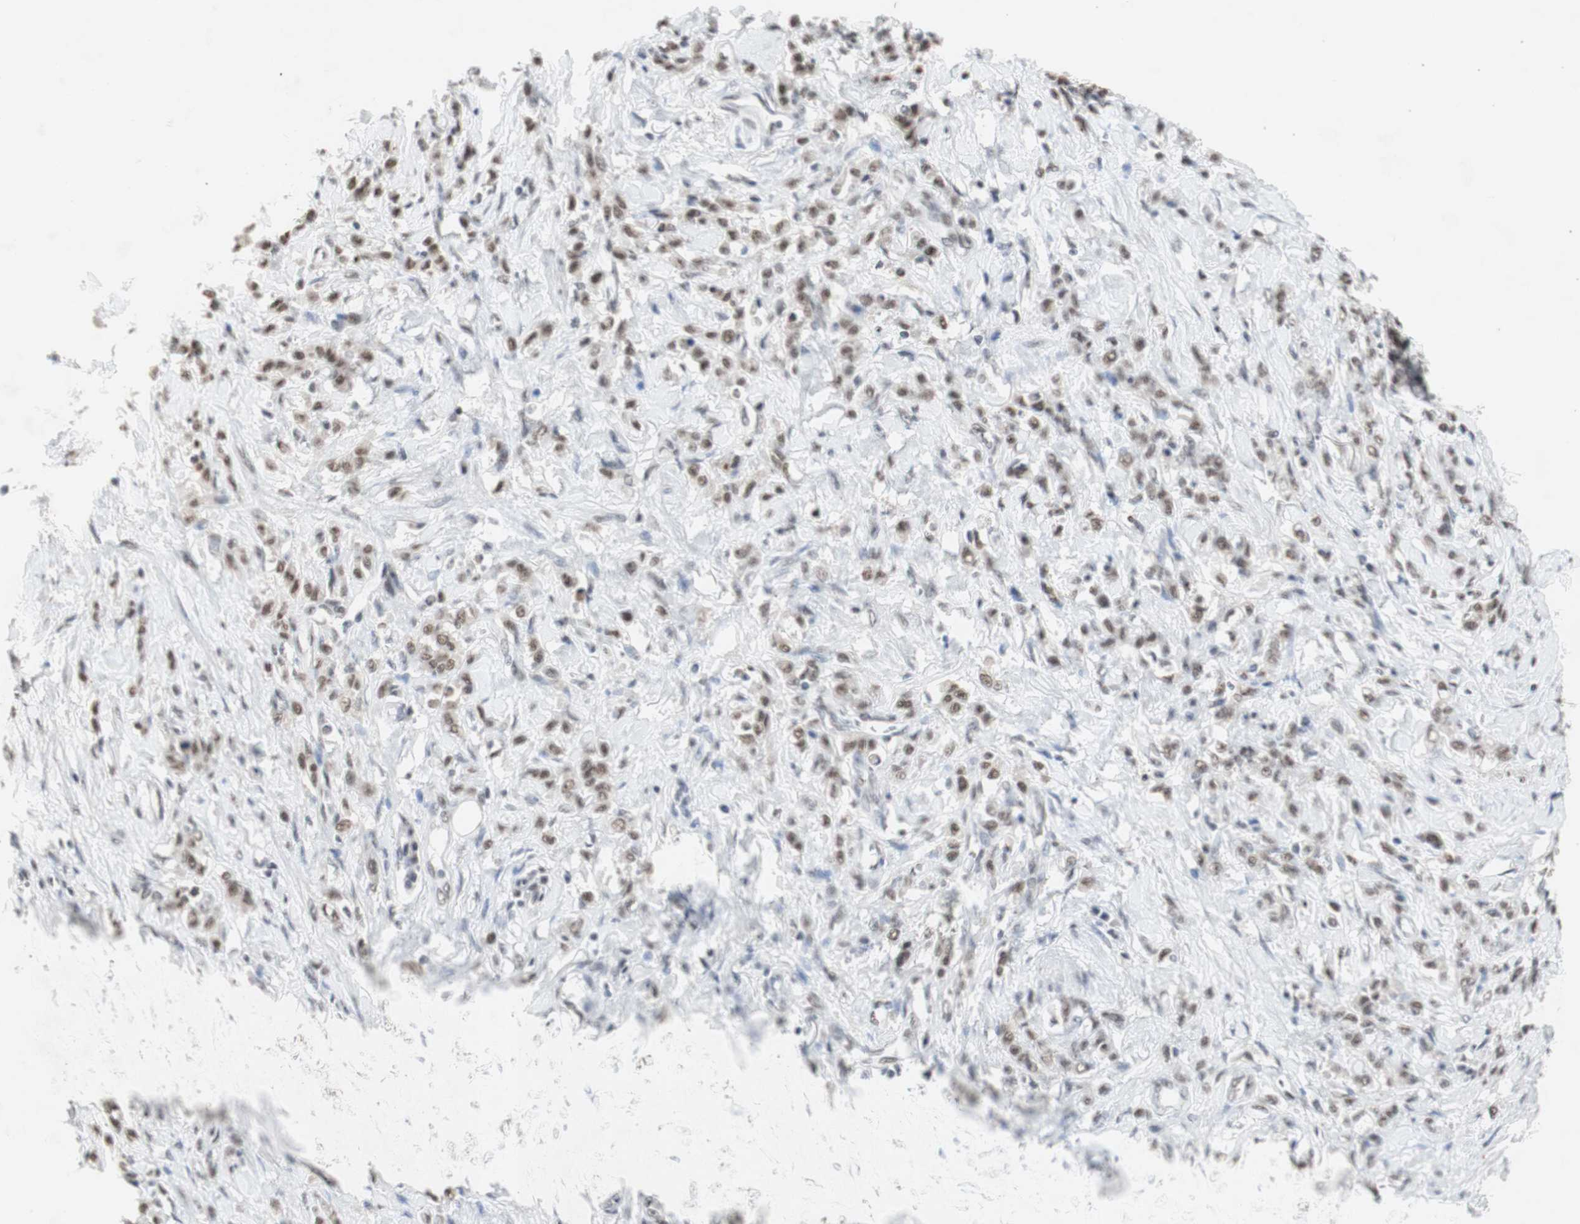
{"staining": {"intensity": "moderate", "quantity": ">75%", "location": "nuclear"}, "tissue": "stomach cancer", "cell_type": "Tumor cells", "image_type": "cancer", "snomed": [{"axis": "morphology", "description": "Adenocarcinoma, NOS"}, {"axis": "topography", "description": "Stomach"}], "caption": "Brown immunohistochemical staining in human adenocarcinoma (stomach) shows moderate nuclear positivity in approximately >75% of tumor cells. (Brightfield microscopy of DAB IHC at high magnification).", "gene": "SNRPB", "patient": {"sex": "male", "age": 82}}